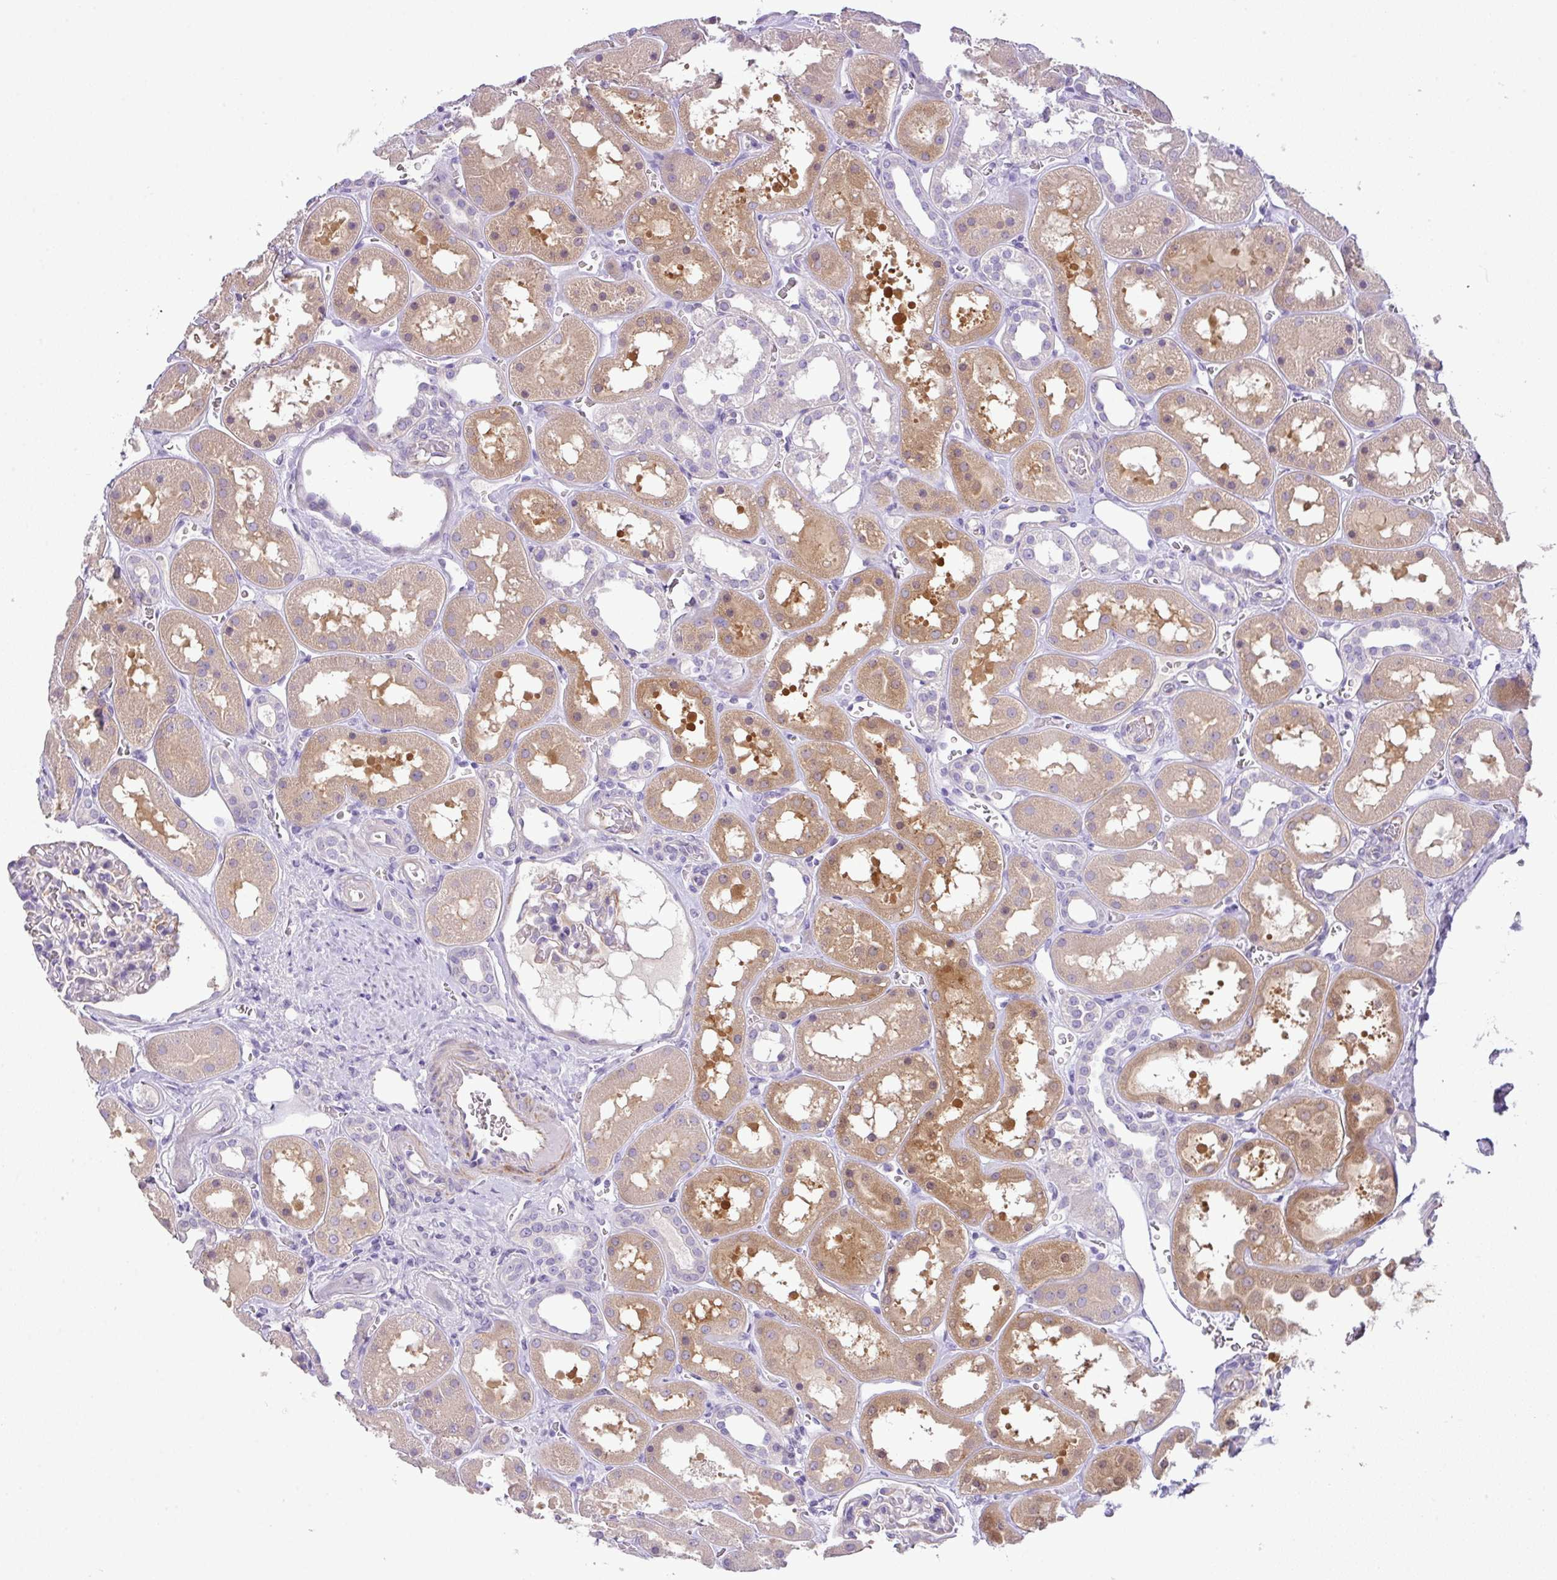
{"staining": {"intensity": "strong", "quantity": "<25%", "location": "cytoplasmic/membranous"}, "tissue": "kidney", "cell_type": "Cells in glomeruli", "image_type": "normal", "snomed": [{"axis": "morphology", "description": "Normal tissue, NOS"}, {"axis": "topography", "description": "Kidney"}], "caption": "A histopathology image of human kidney stained for a protein reveals strong cytoplasmic/membranous brown staining in cells in glomeruli. The protein is shown in brown color, while the nuclei are stained blue.", "gene": "ENSG00000273748", "patient": {"sex": "female", "age": 41}}